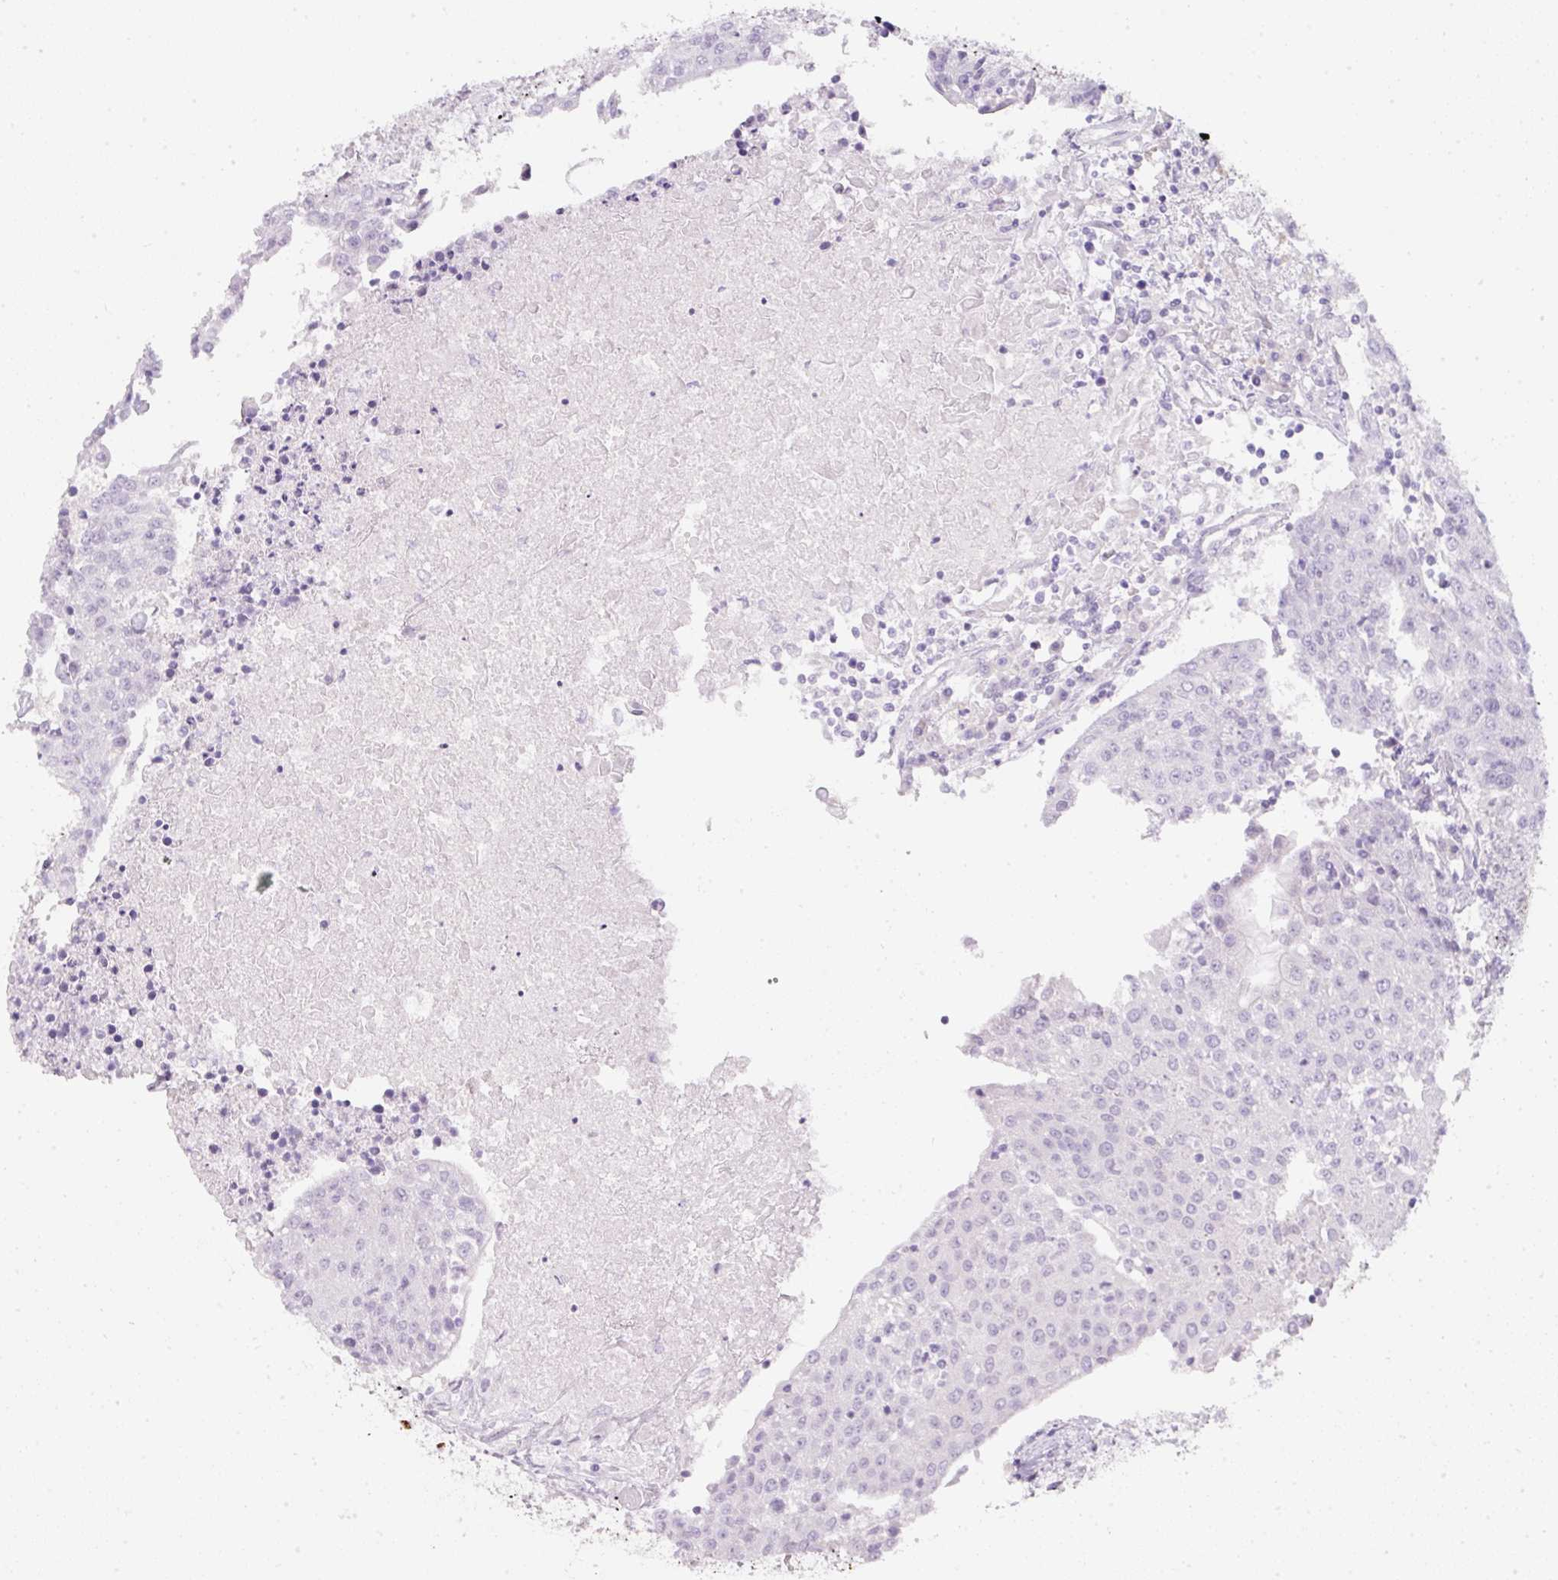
{"staining": {"intensity": "negative", "quantity": "none", "location": "none"}, "tissue": "urothelial cancer", "cell_type": "Tumor cells", "image_type": "cancer", "snomed": [{"axis": "morphology", "description": "Urothelial carcinoma, High grade"}, {"axis": "topography", "description": "Urinary bladder"}], "caption": "DAB (3,3'-diaminobenzidine) immunohistochemical staining of urothelial carcinoma (high-grade) demonstrates no significant expression in tumor cells.", "gene": "SLC2A2", "patient": {"sex": "female", "age": 85}}